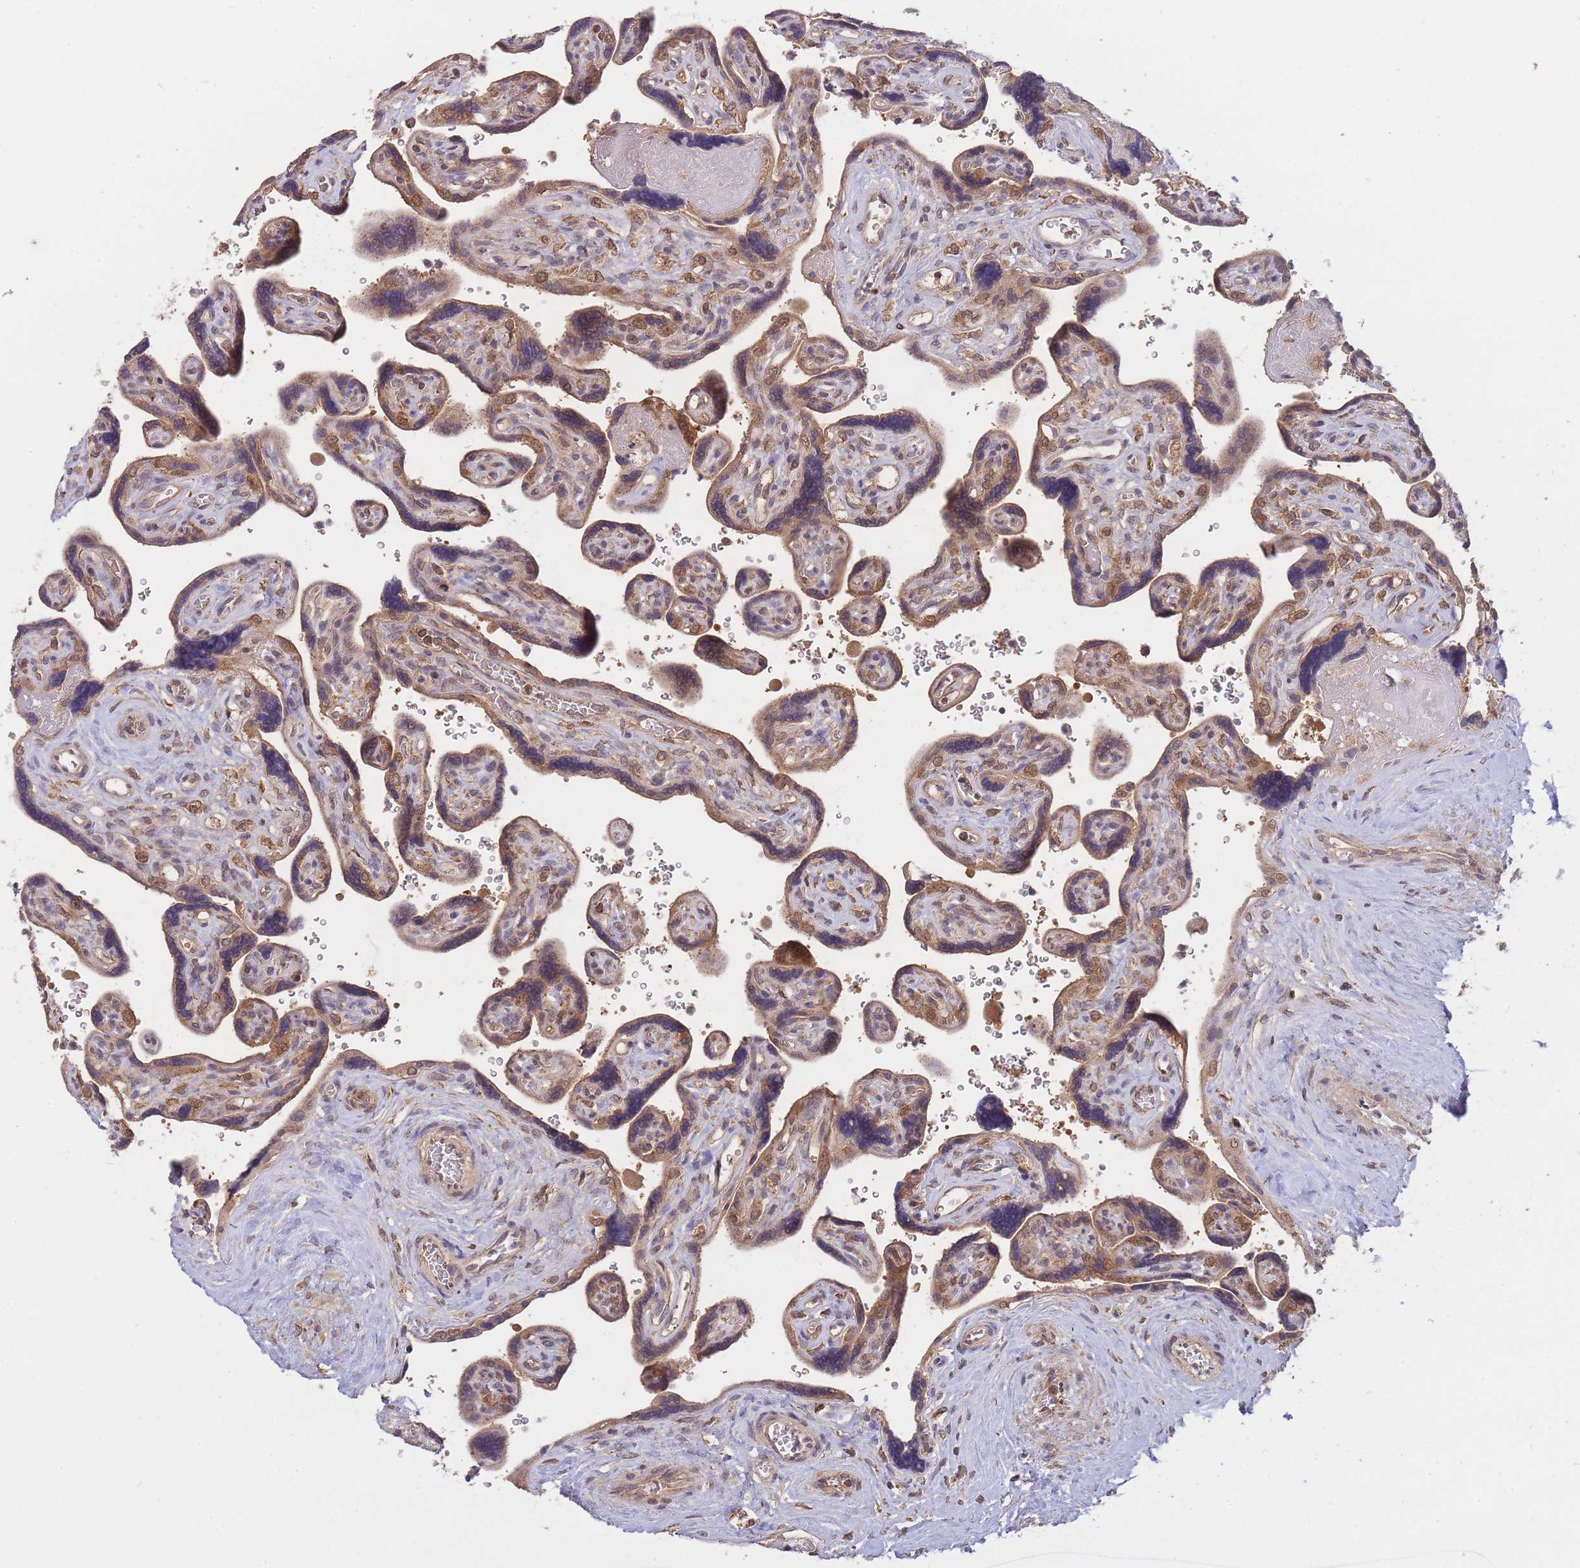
{"staining": {"intensity": "moderate", "quantity": ">75%", "location": "cytoplasmic/membranous,nuclear"}, "tissue": "placenta", "cell_type": "Trophoblastic cells", "image_type": "normal", "snomed": [{"axis": "morphology", "description": "Normal tissue, NOS"}, {"axis": "topography", "description": "Placenta"}], "caption": "Immunohistochemistry image of unremarkable placenta: placenta stained using IHC demonstrates medium levels of moderate protein expression localized specifically in the cytoplasmic/membranous,nuclear of trophoblastic cells, appearing as a cytoplasmic/membranous,nuclear brown color.", "gene": "PIP4P1", "patient": {"sex": "female", "age": 39}}